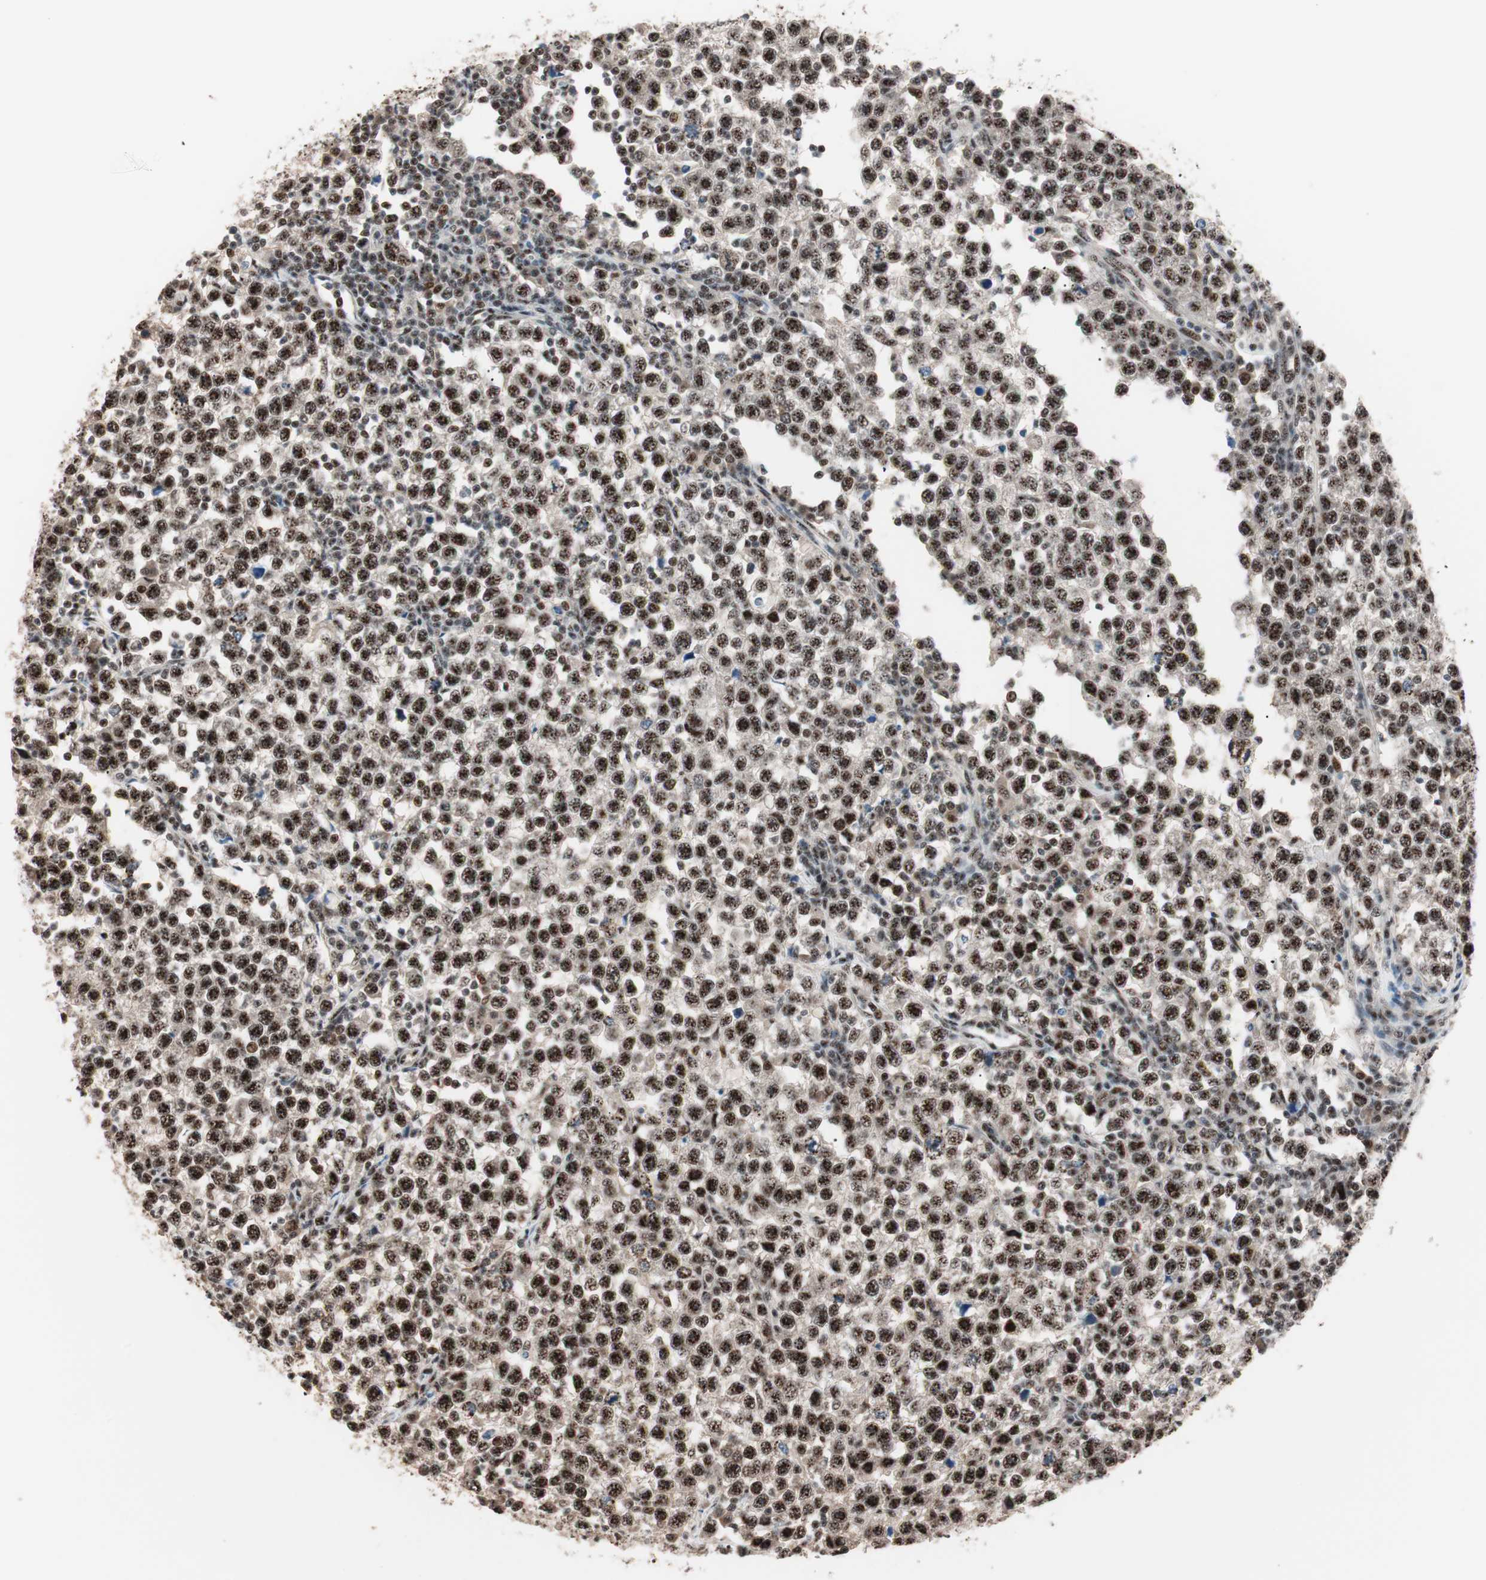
{"staining": {"intensity": "strong", "quantity": ">75%", "location": "nuclear"}, "tissue": "testis cancer", "cell_type": "Tumor cells", "image_type": "cancer", "snomed": [{"axis": "morphology", "description": "Seminoma, NOS"}, {"axis": "topography", "description": "Testis"}], "caption": "DAB (3,3'-diaminobenzidine) immunohistochemical staining of human testis cancer demonstrates strong nuclear protein staining in about >75% of tumor cells.", "gene": "NR5A2", "patient": {"sex": "male", "age": 43}}